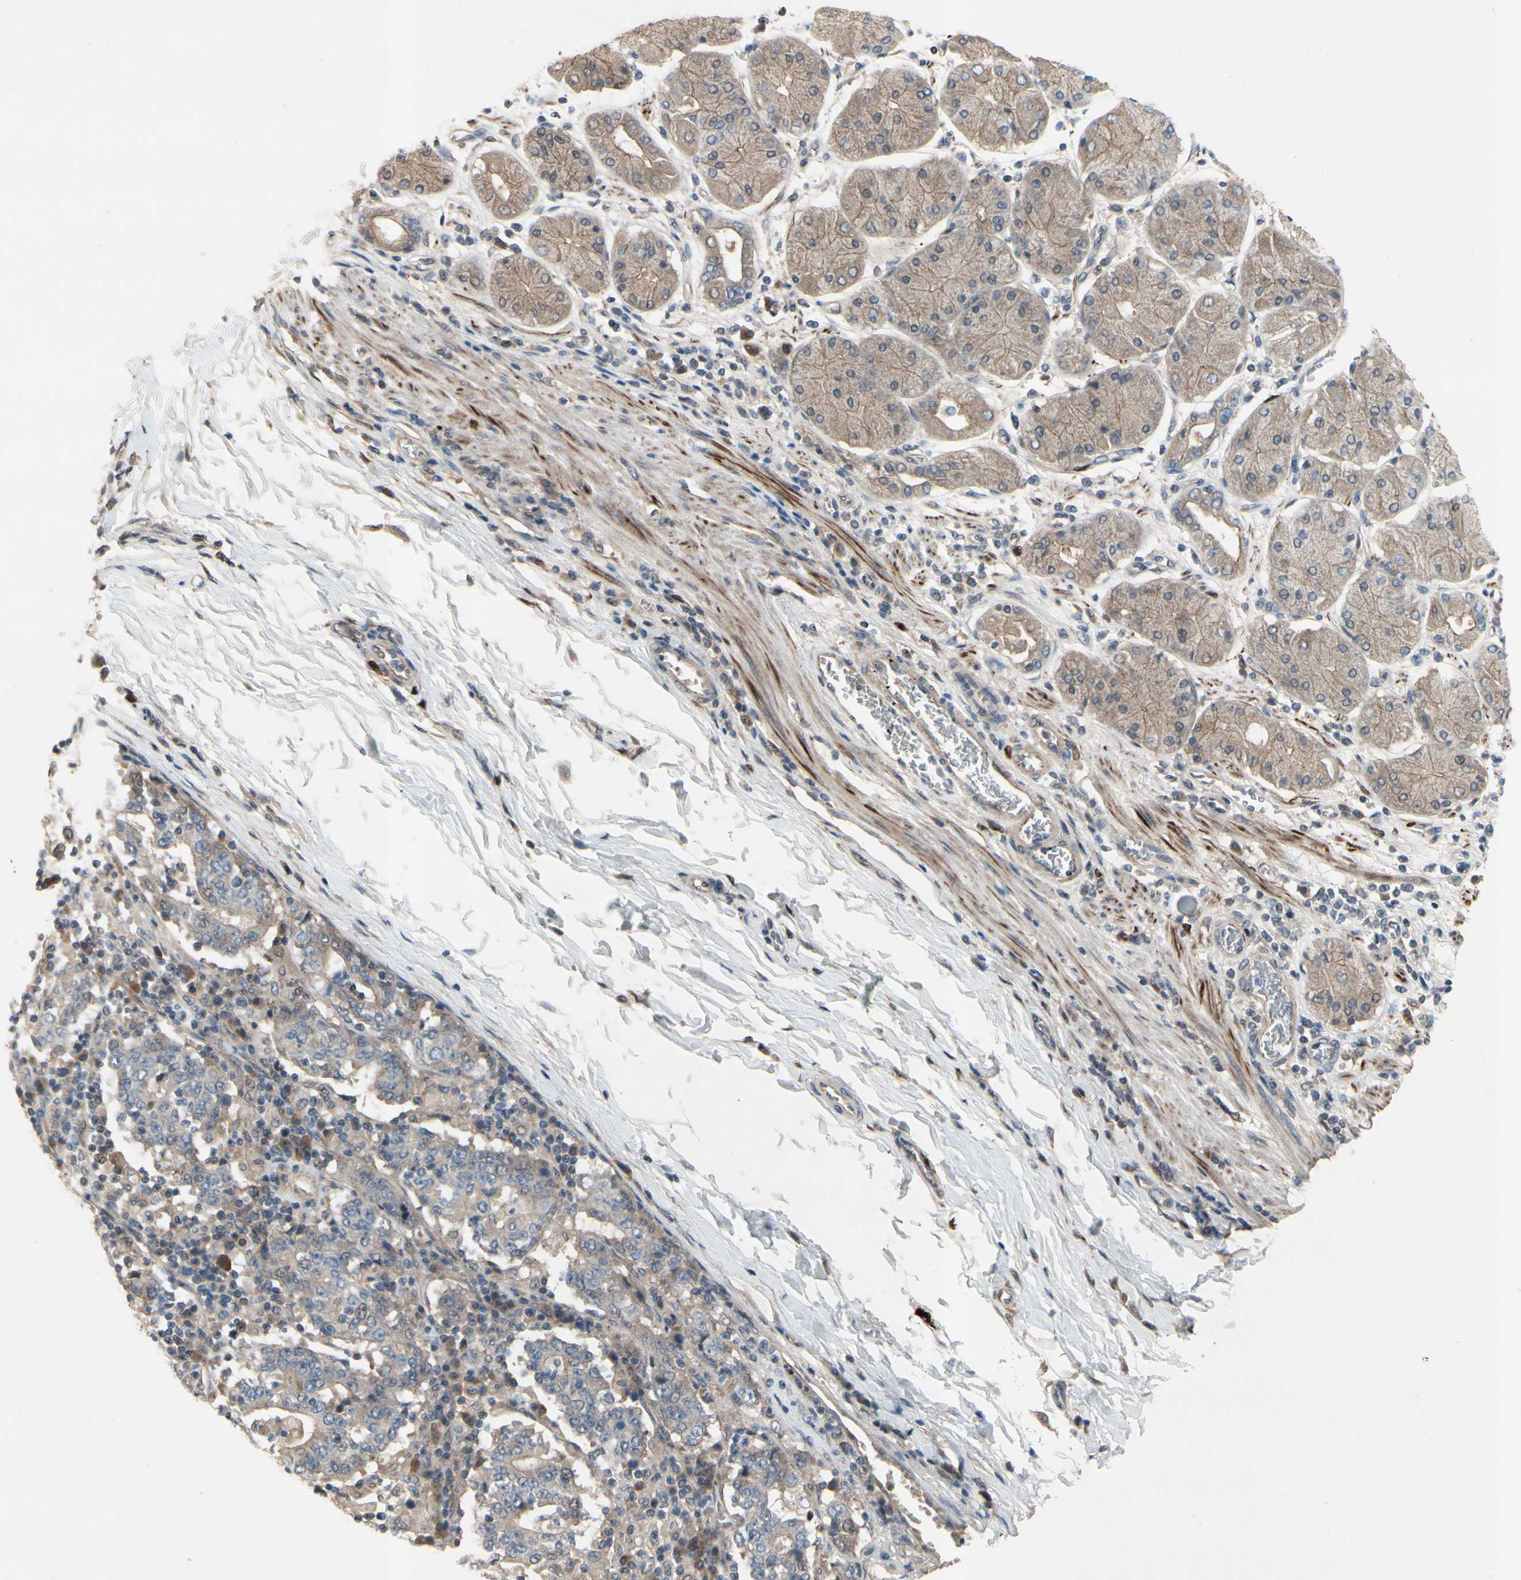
{"staining": {"intensity": "weak", "quantity": "25%-75%", "location": "cytoplasmic/membranous"}, "tissue": "stomach cancer", "cell_type": "Tumor cells", "image_type": "cancer", "snomed": [{"axis": "morphology", "description": "Normal tissue, NOS"}, {"axis": "morphology", "description": "Adenocarcinoma, NOS"}, {"axis": "topography", "description": "Stomach, upper"}, {"axis": "topography", "description": "Stomach"}], "caption": "This is a photomicrograph of IHC staining of stomach adenocarcinoma, which shows weak staining in the cytoplasmic/membranous of tumor cells.", "gene": "ICAM5", "patient": {"sex": "male", "age": 59}}